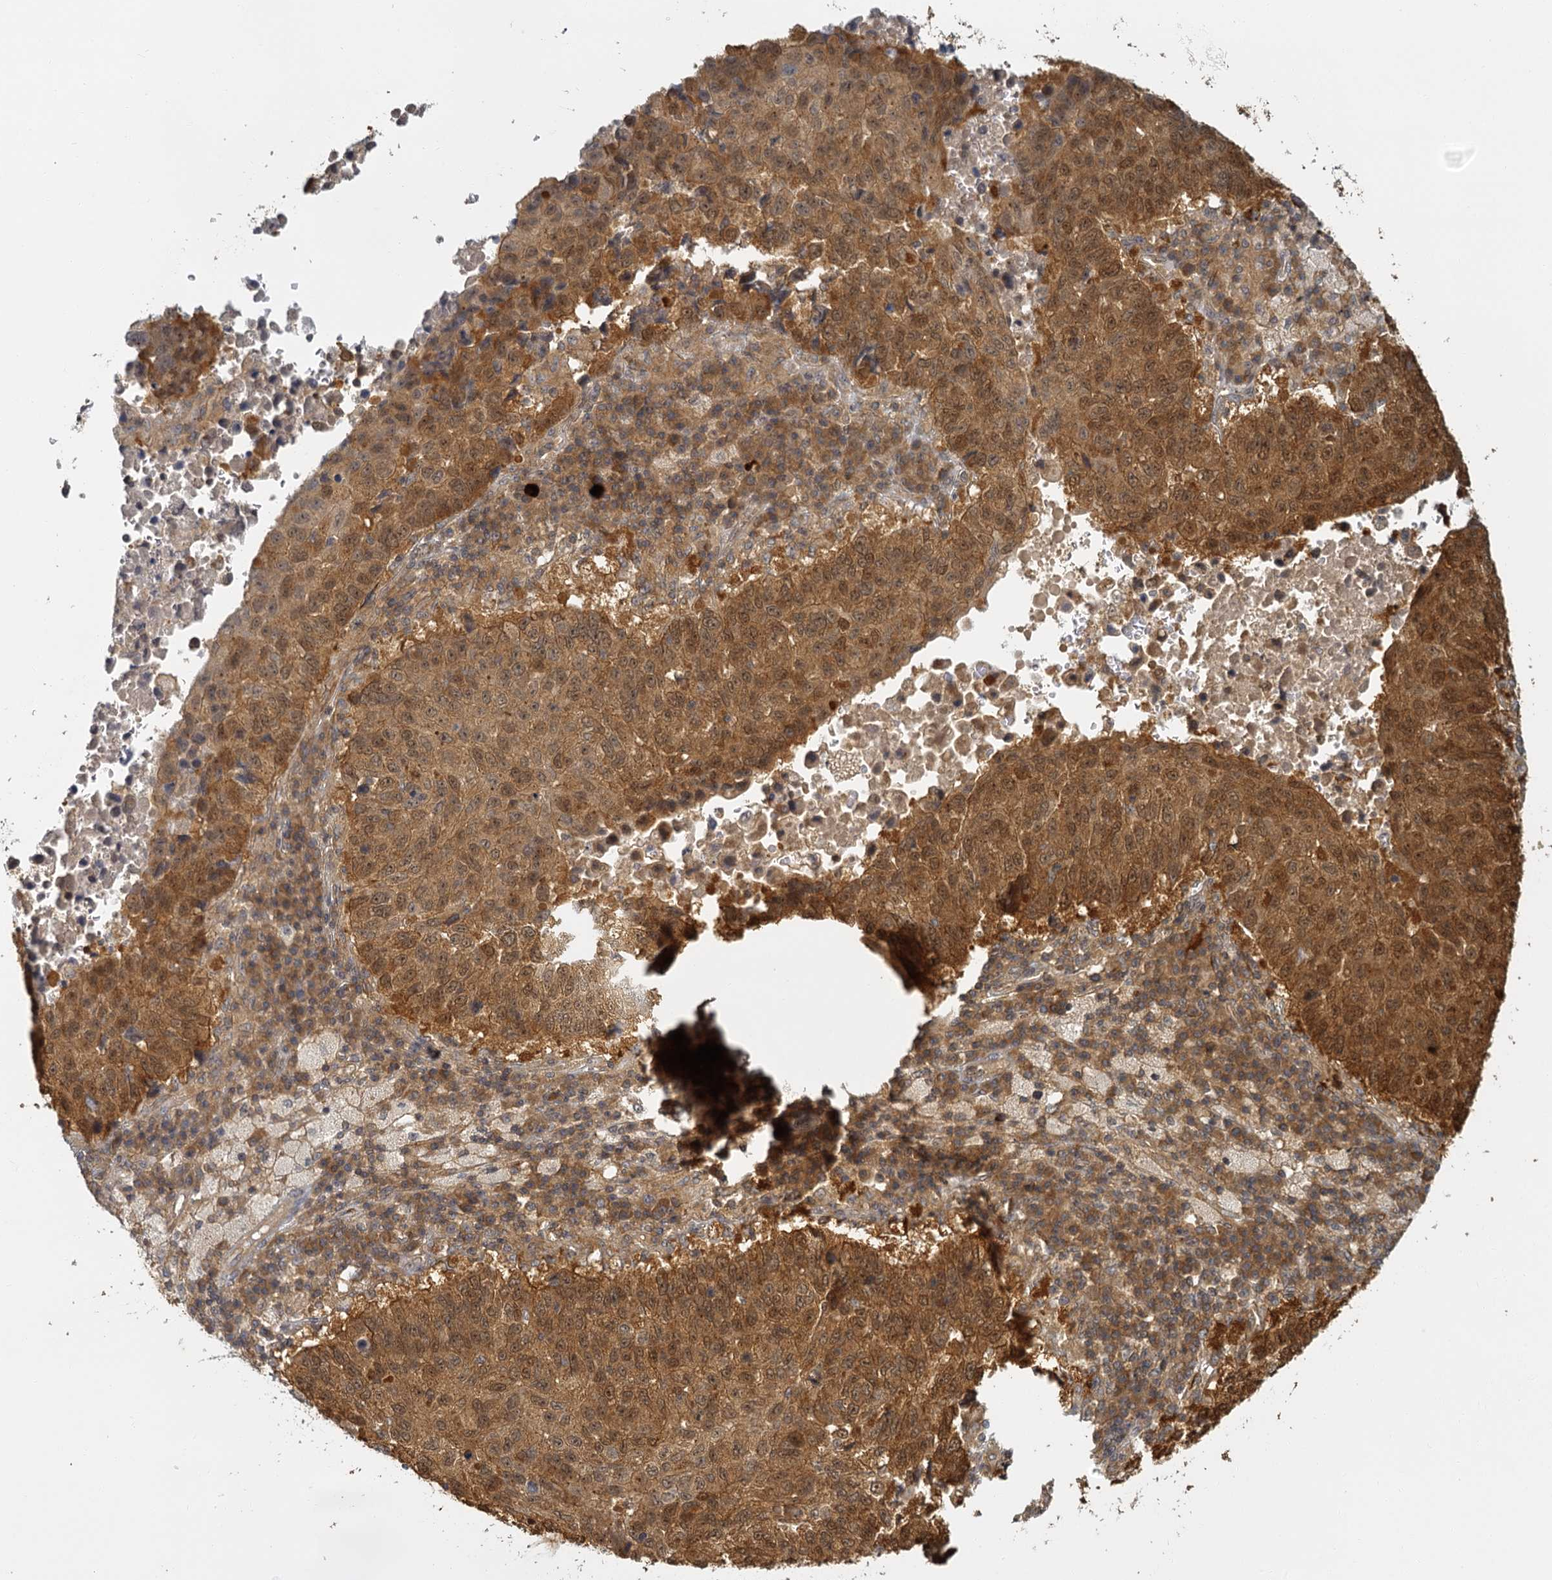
{"staining": {"intensity": "moderate", "quantity": ">75%", "location": "cytoplasmic/membranous,nuclear"}, "tissue": "lung cancer", "cell_type": "Tumor cells", "image_type": "cancer", "snomed": [{"axis": "morphology", "description": "Squamous cell carcinoma, NOS"}, {"axis": "topography", "description": "Lung"}], "caption": "Protein expression analysis of lung cancer demonstrates moderate cytoplasmic/membranous and nuclear positivity in approximately >75% of tumor cells.", "gene": "ZNF549", "patient": {"sex": "male", "age": 73}}